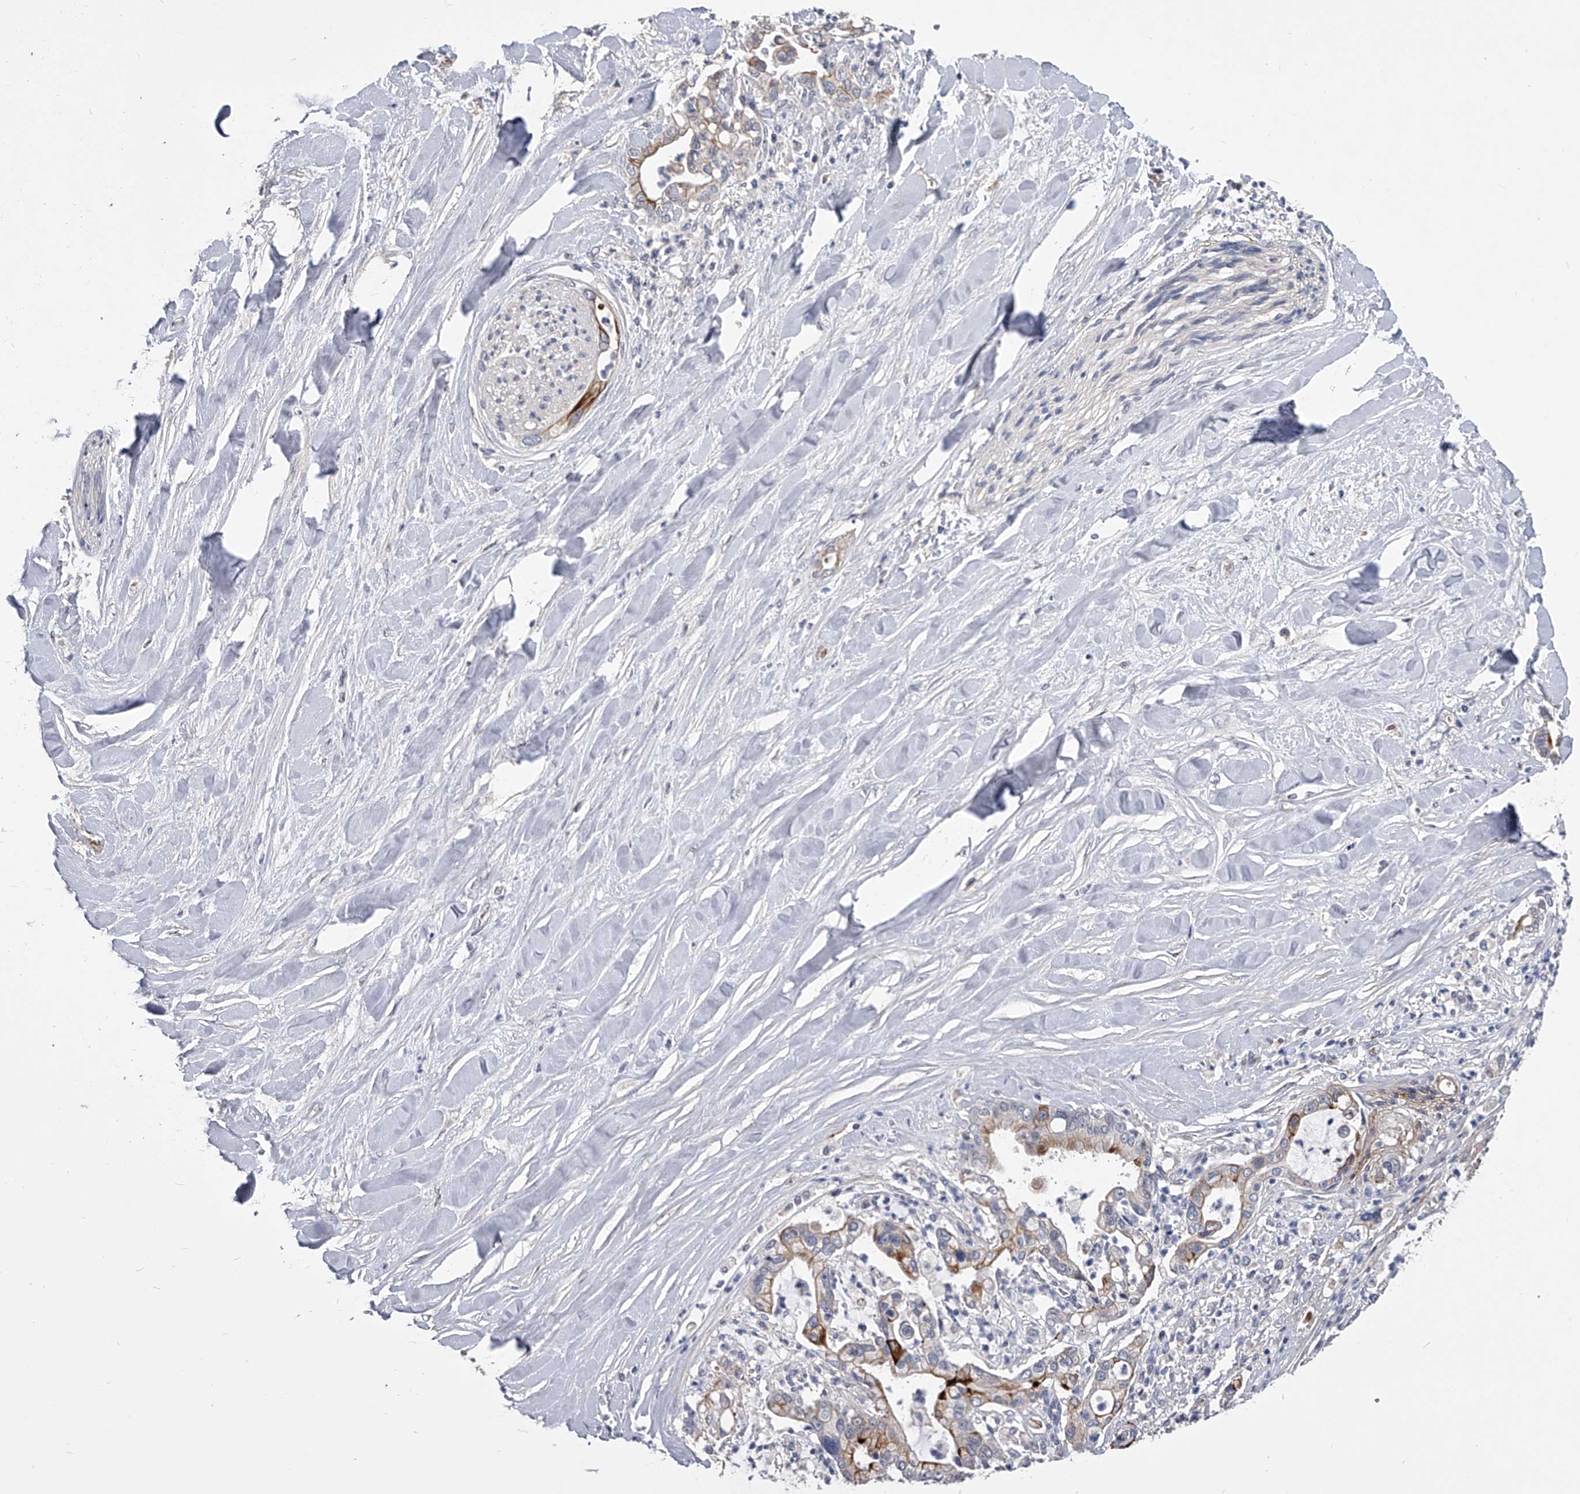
{"staining": {"intensity": "strong", "quantity": "25%-75%", "location": "cytoplasmic/membranous"}, "tissue": "liver cancer", "cell_type": "Tumor cells", "image_type": "cancer", "snomed": [{"axis": "morphology", "description": "Cholangiocarcinoma"}, {"axis": "topography", "description": "Liver"}], "caption": "Tumor cells exhibit high levels of strong cytoplasmic/membranous staining in approximately 25%-75% of cells in liver cancer (cholangiocarcinoma).", "gene": "MDN1", "patient": {"sex": "female", "age": 54}}